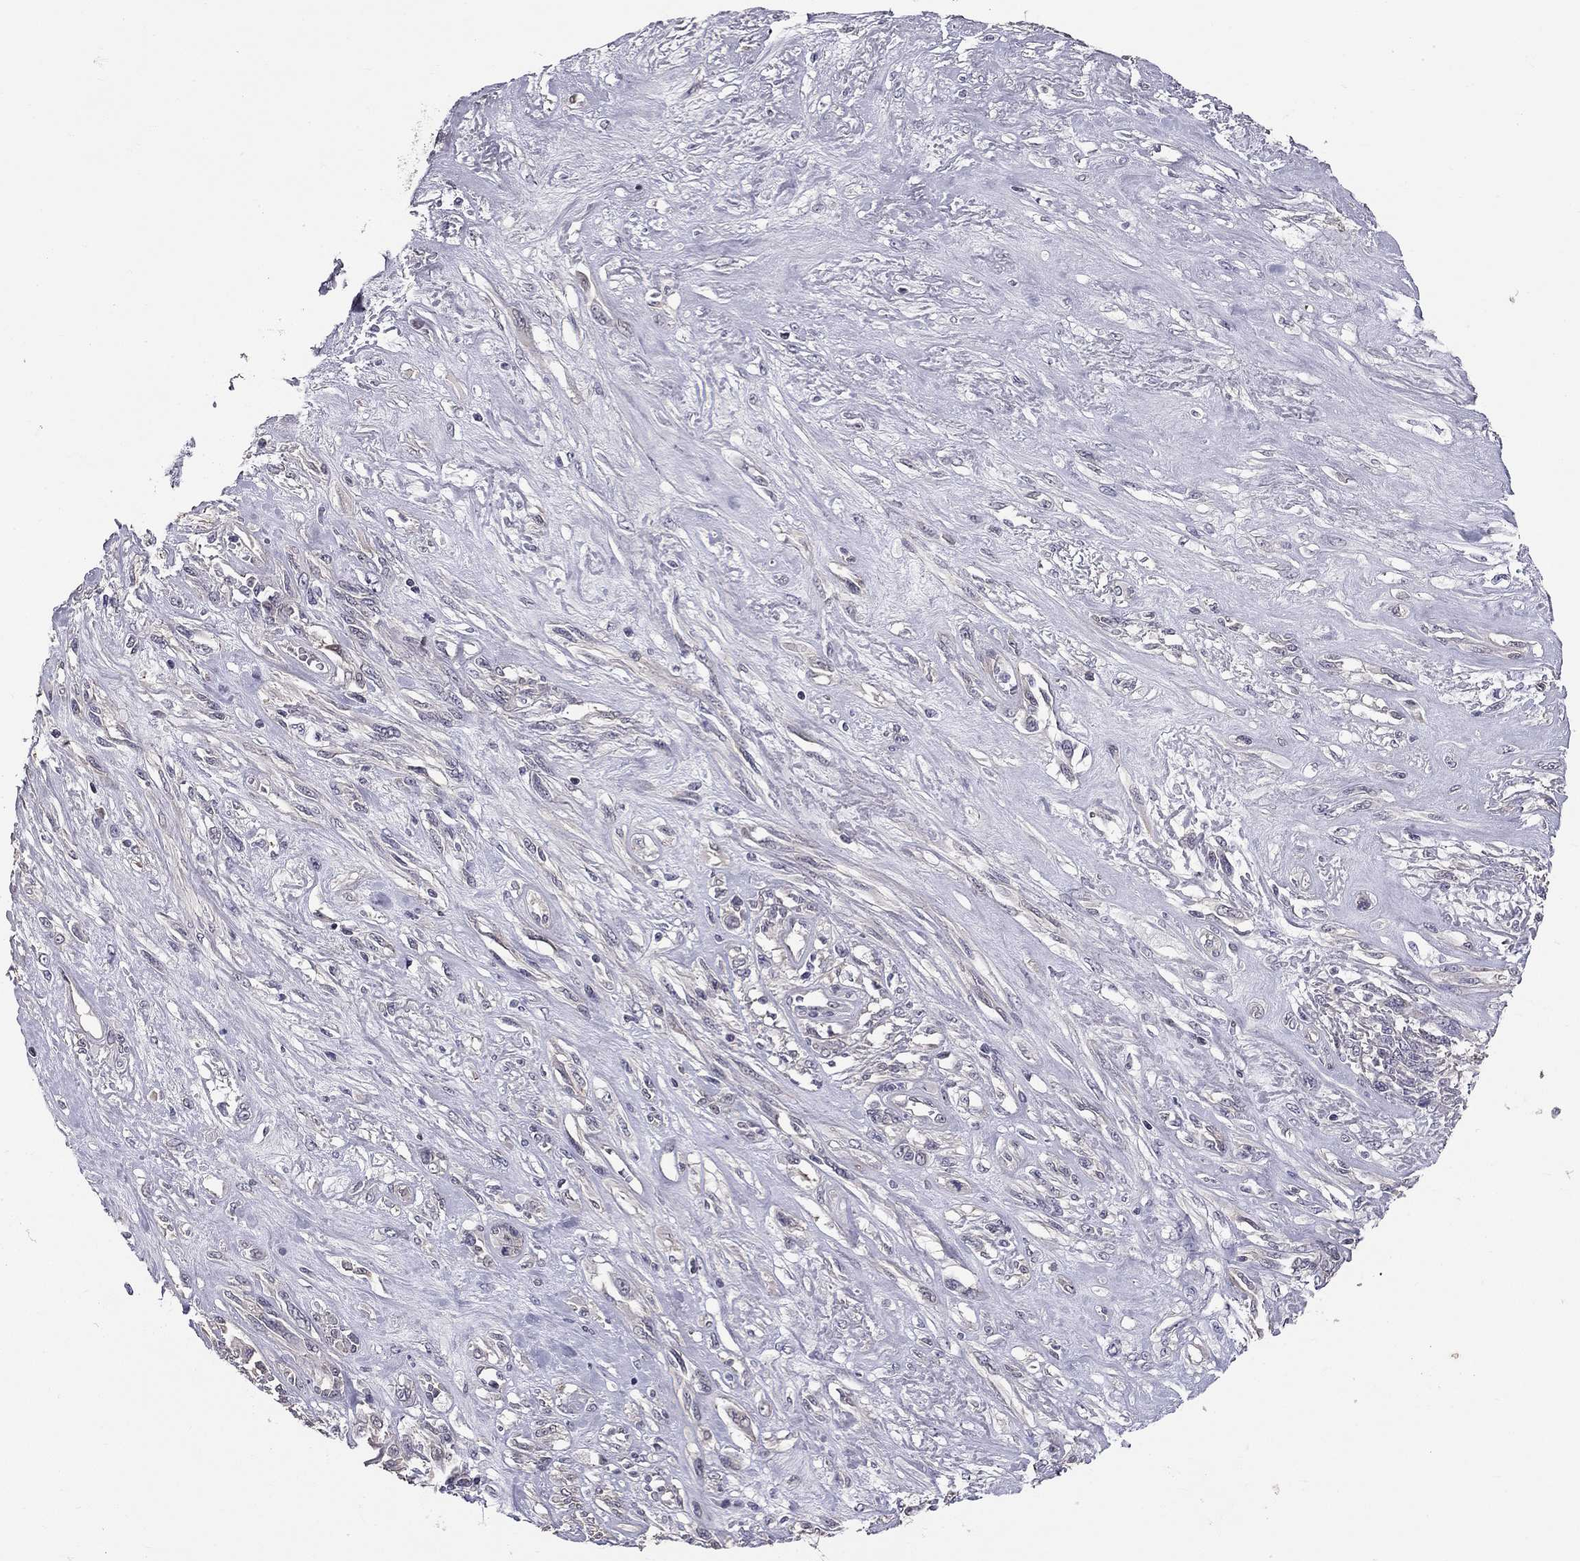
{"staining": {"intensity": "negative", "quantity": "none", "location": "none"}, "tissue": "melanoma", "cell_type": "Tumor cells", "image_type": "cancer", "snomed": [{"axis": "morphology", "description": "Malignant melanoma, NOS"}, {"axis": "topography", "description": "Skin"}], "caption": "Immunohistochemical staining of malignant melanoma exhibits no significant staining in tumor cells.", "gene": "GJB4", "patient": {"sex": "female", "age": 91}}